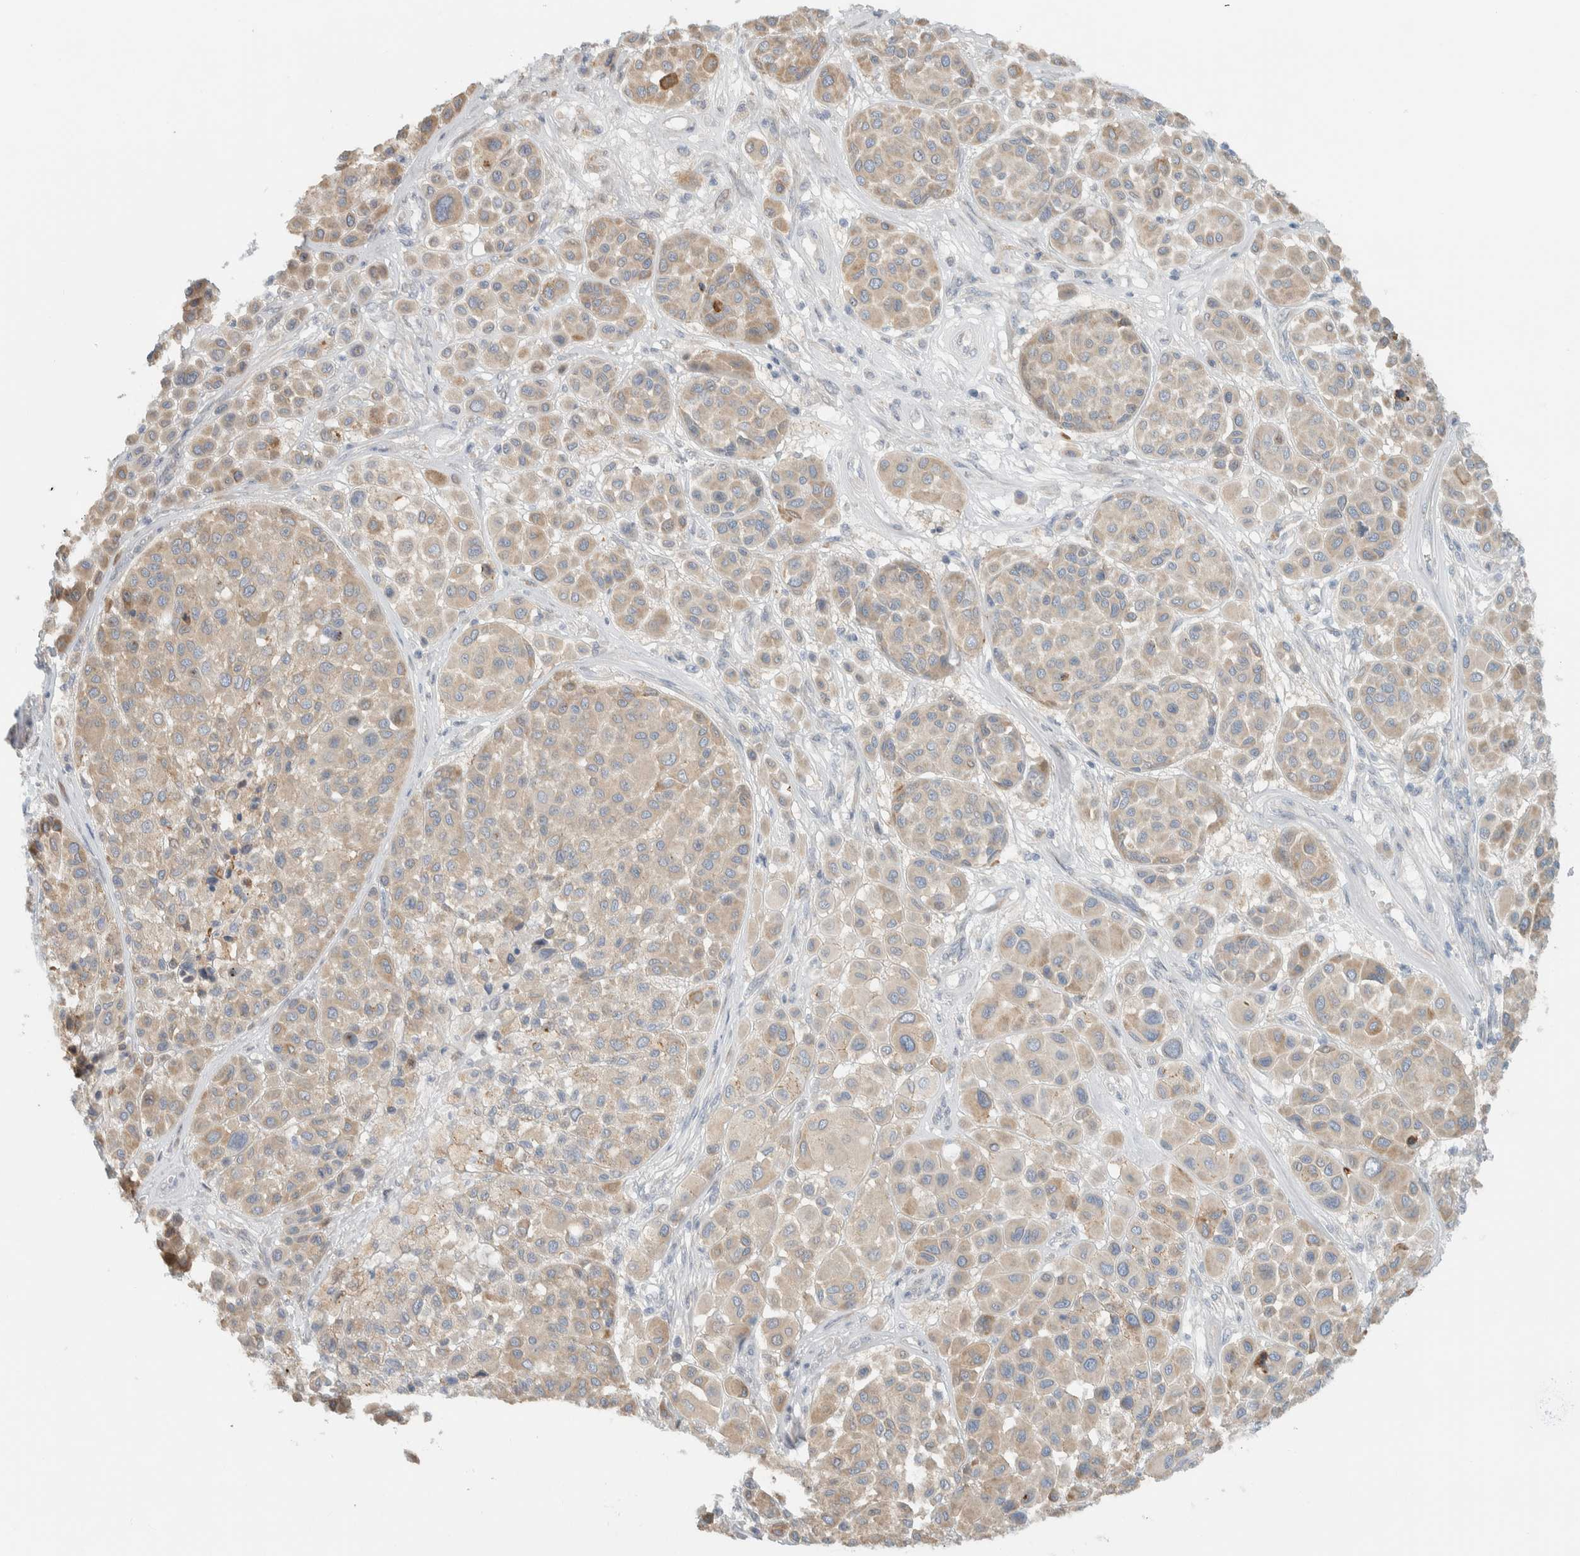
{"staining": {"intensity": "weak", "quantity": "25%-75%", "location": "cytoplasmic/membranous"}, "tissue": "melanoma", "cell_type": "Tumor cells", "image_type": "cancer", "snomed": [{"axis": "morphology", "description": "Malignant melanoma, Metastatic site"}, {"axis": "topography", "description": "Soft tissue"}], "caption": "IHC micrograph of neoplastic tissue: malignant melanoma (metastatic site) stained using IHC reveals low levels of weak protein expression localized specifically in the cytoplasmic/membranous of tumor cells, appearing as a cytoplasmic/membranous brown color.", "gene": "HGS", "patient": {"sex": "male", "age": 41}}